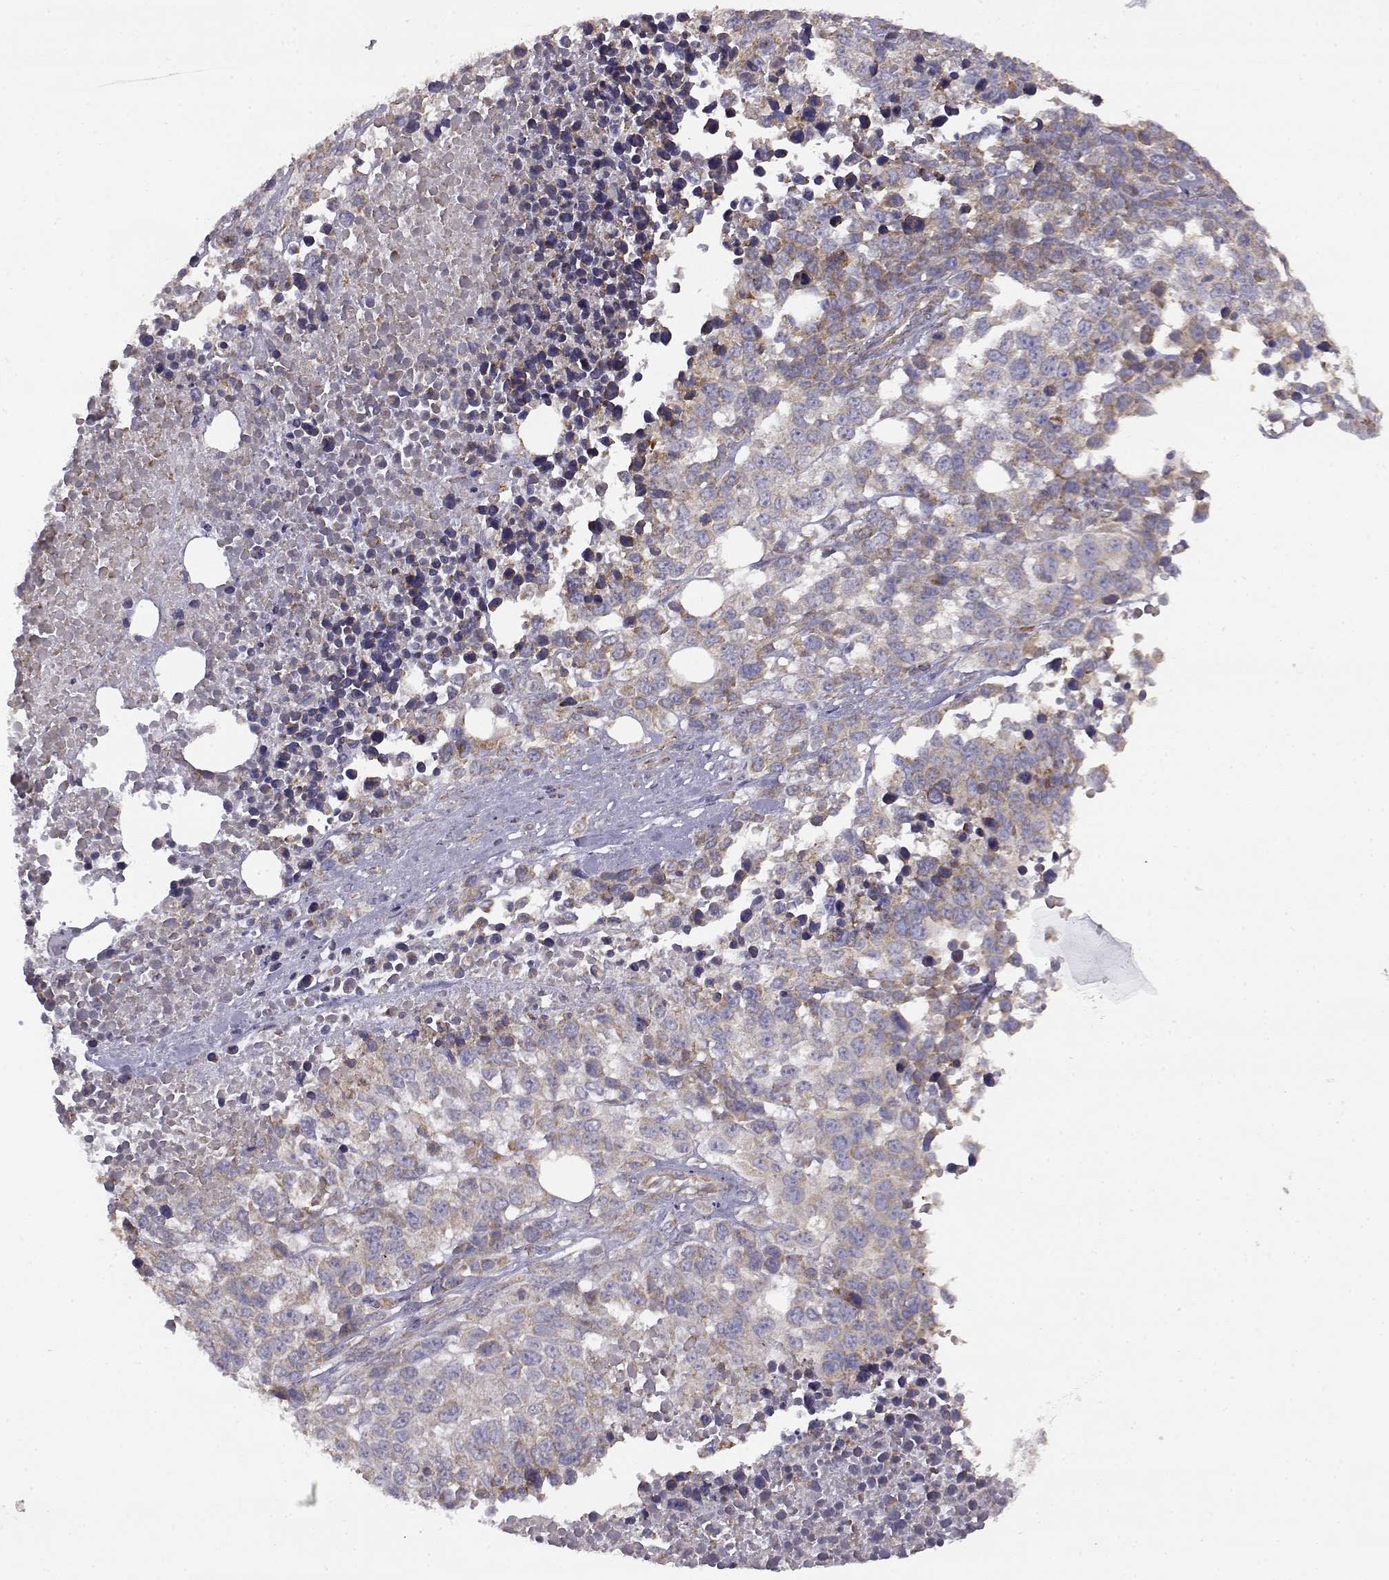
{"staining": {"intensity": "moderate", "quantity": "<25%", "location": "cytoplasmic/membranous"}, "tissue": "melanoma", "cell_type": "Tumor cells", "image_type": "cancer", "snomed": [{"axis": "morphology", "description": "Malignant melanoma, Metastatic site"}, {"axis": "topography", "description": "Skin"}], "caption": "IHC image of human malignant melanoma (metastatic site) stained for a protein (brown), which shows low levels of moderate cytoplasmic/membranous staining in approximately <25% of tumor cells.", "gene": "DDC", "patient": {"sex": "male", "age": 84}}